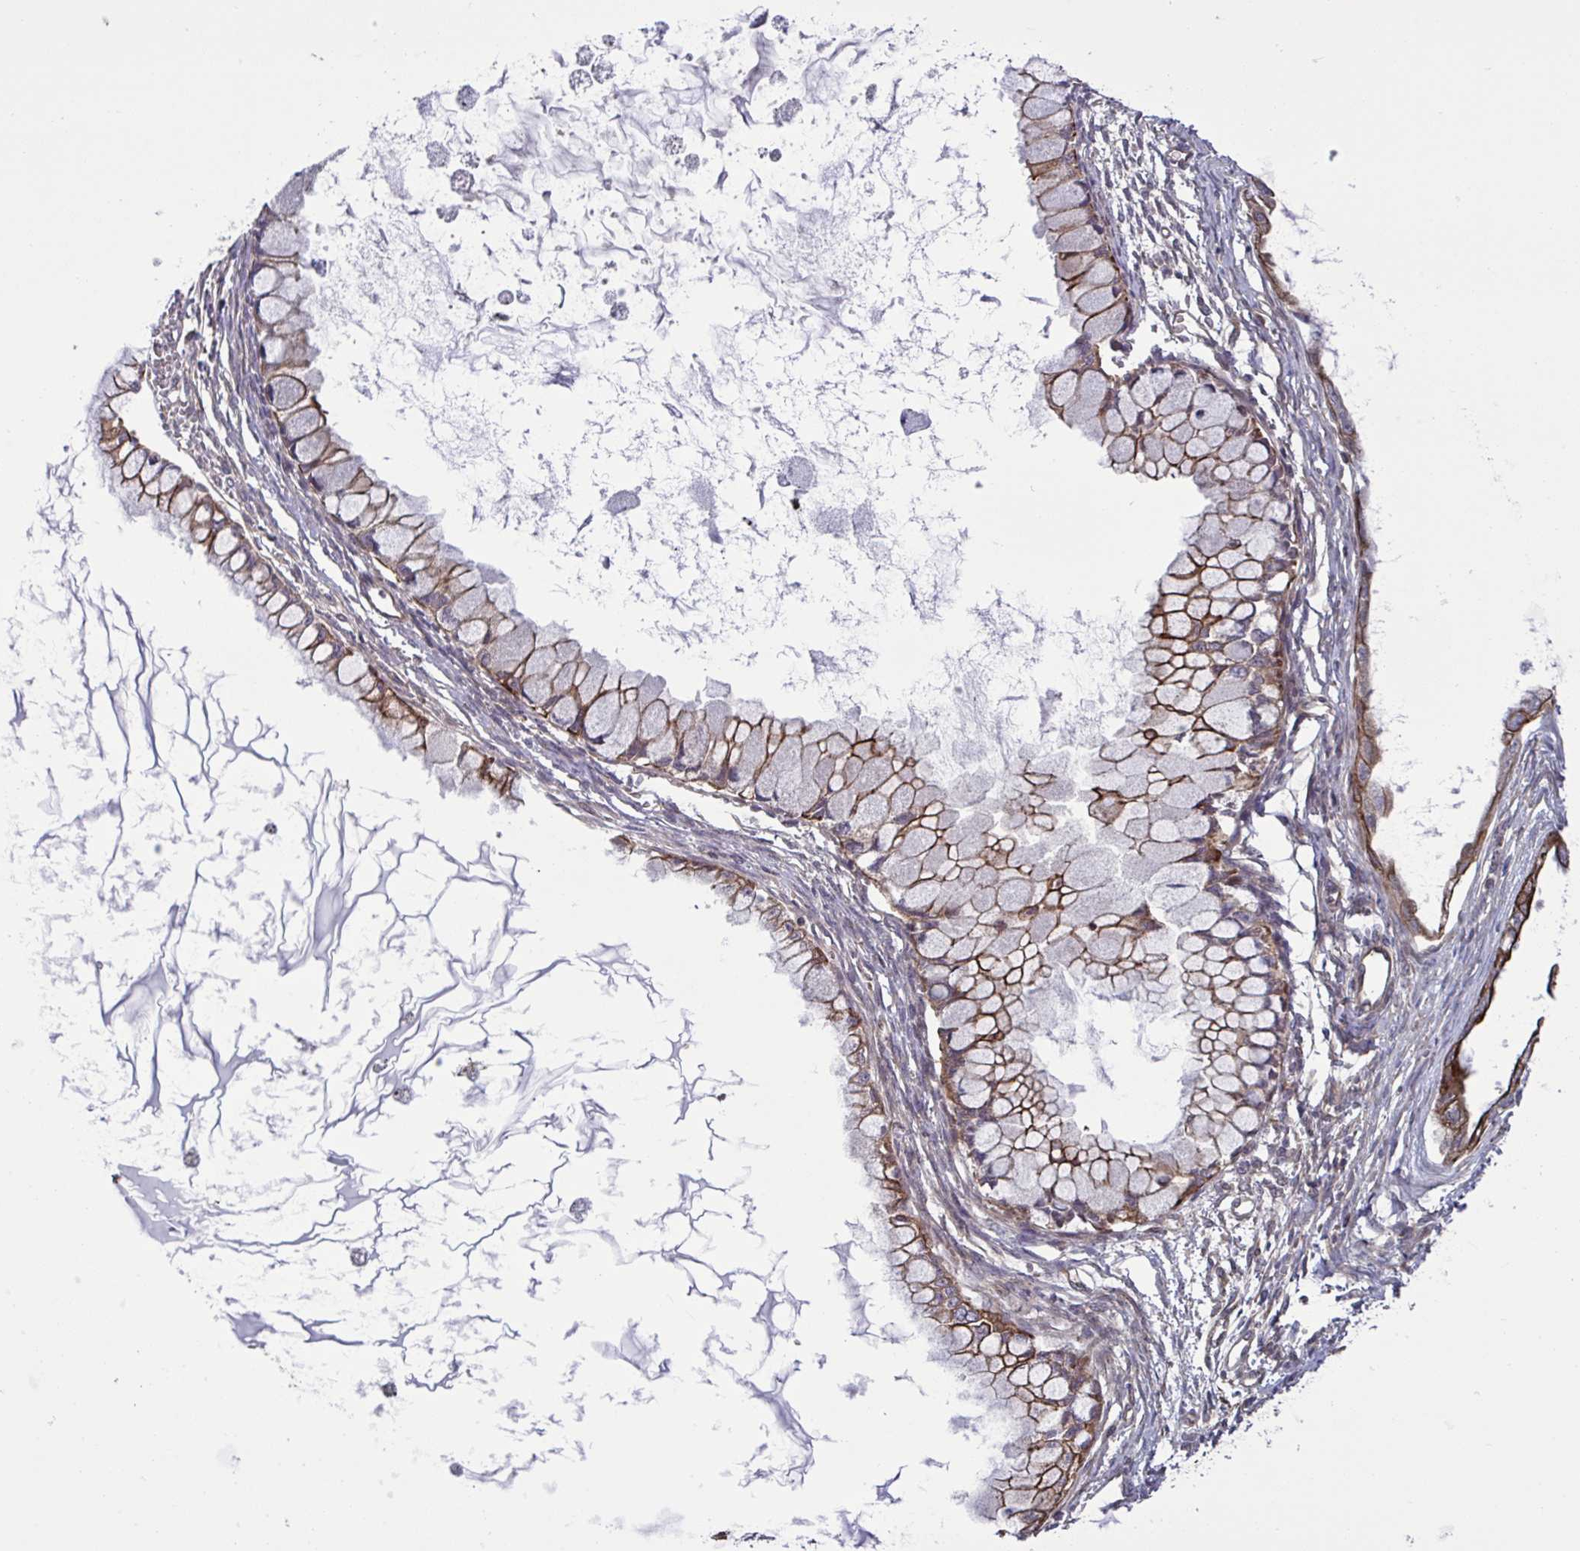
{"staining": {"intensity": "moderate", "quantity": ">75%", "location": "cytoplasmic/membranous"}, "tissue": "ovarian cancer", "cell_type": "Tumor cells", "image_type": "cancer", "snomed": [{"axis": "morphology", "description": "Cystadenocarcinoma, mucinous, NOS"}, {"axis": "topography", "description": "Ovary"}], "caption": "Protein staining of ovarian mucinous cystadenocarcinoma tissue demonstrates moderate cytoplasmic/membranous staining in approximately >75% of tumor cells.", "gene": "GLTP", "patient": {"sex": "female", "age": 34}}